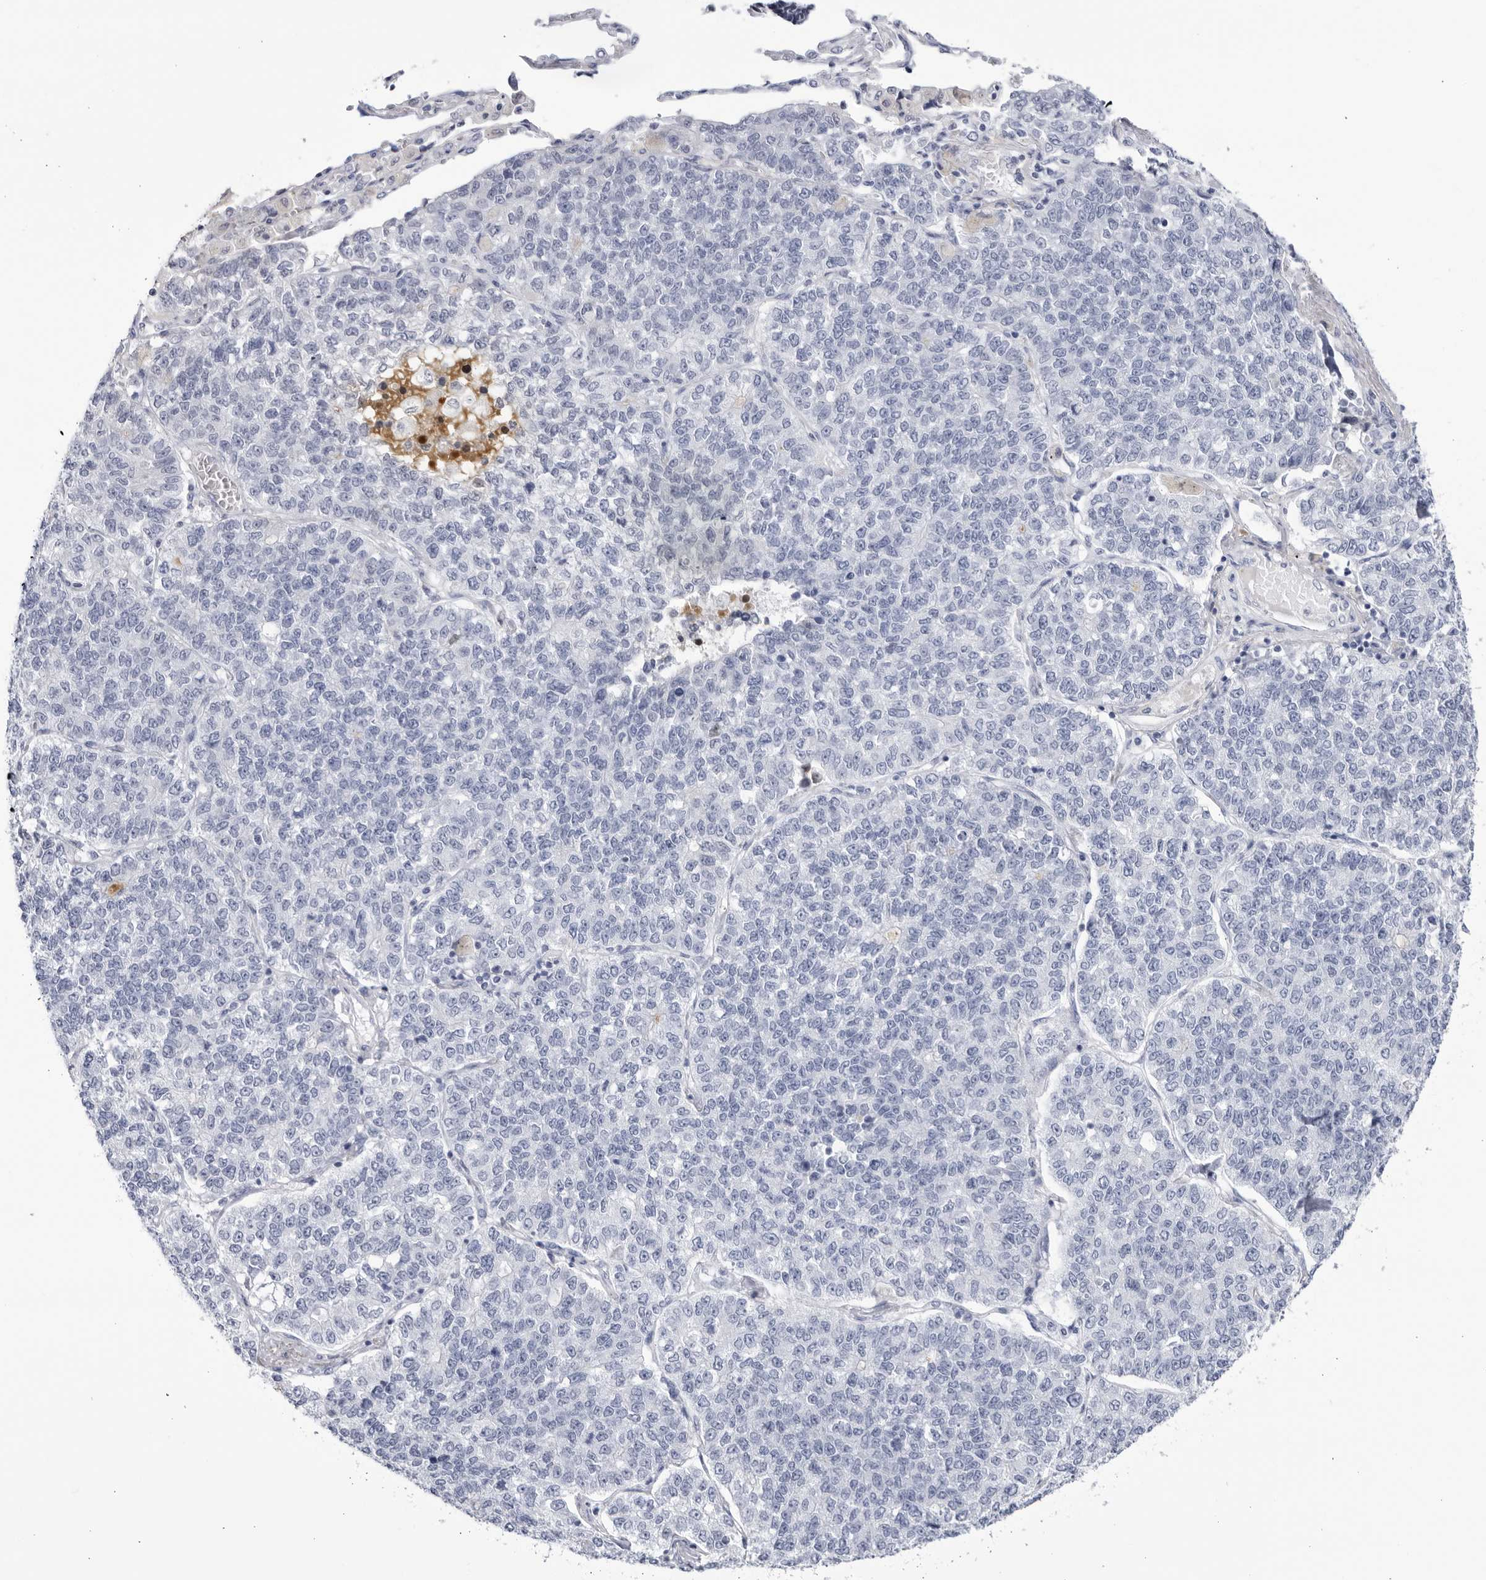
{"staining": {"intensity": "negative", "quantity": "none", "location": "none"}, "tissue": "lung cancer", "cell_type": "Tumor cells", "image_type": "cancer", "snomed": [{"axis": "morphology", "description": "Adenocarcinoma, NOS"}, {"axis": "topography", "description": "Lung"}], "caption": "Tumor cells show no significant protein staining in lung cancer (adenocarcinoma). (Stains: DAB (3,3'-diaminobenzidine) immunohistochemistry (IHC) with hematoxylin counter stain, Microscopy: brightfield microscopy at high magnification).", "gene": "CNBD1", "patient": {"sex": "male", "age": 49}}